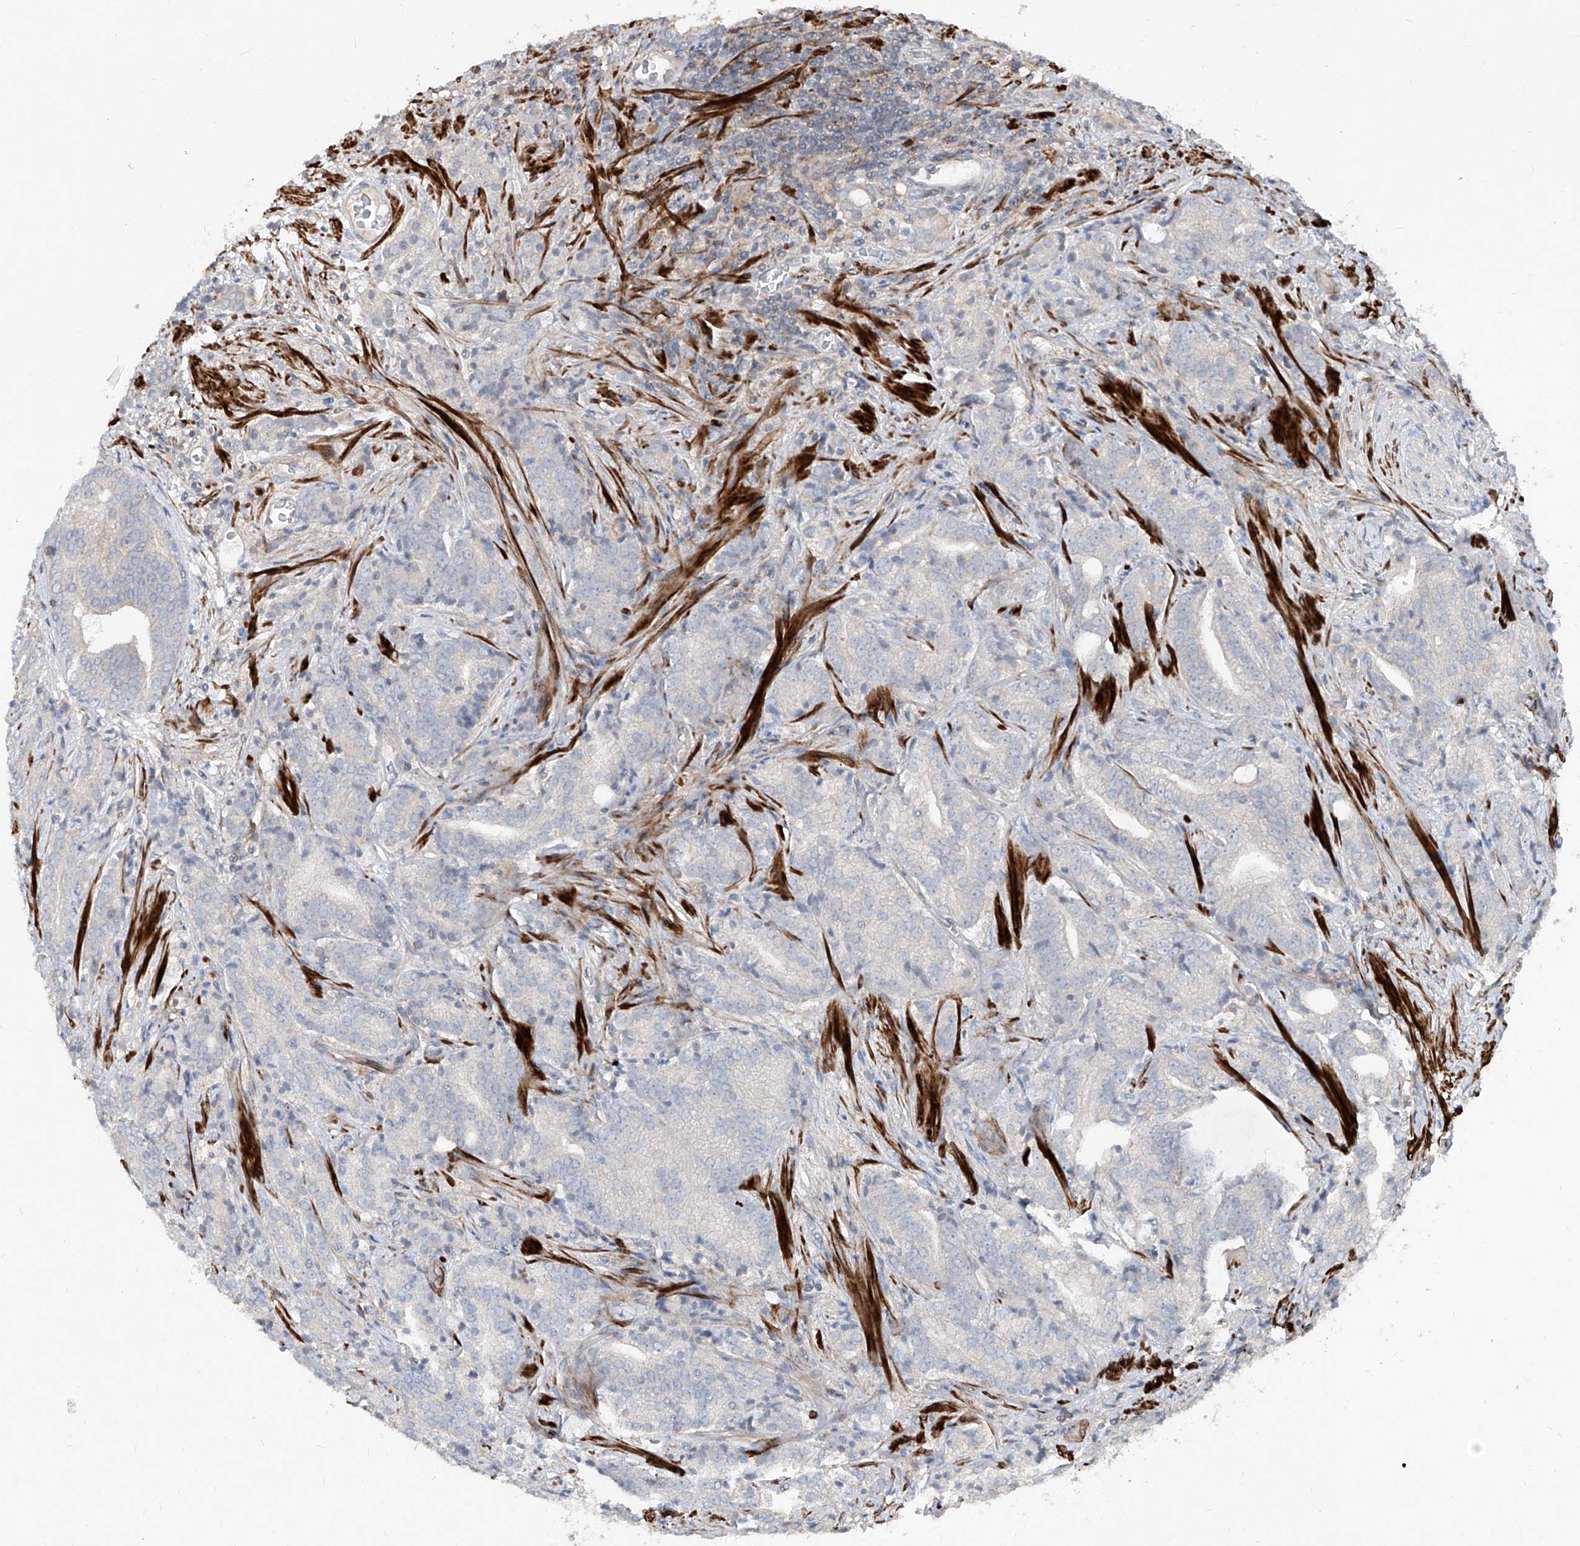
{"staining": {"intensity": "negative", "quantity": "none", "location": "none"}, "tissue": "prostate cancer", "cell_type": "Tumor cells", "image_type": "cancer", "snomed": [{"axis": "morphology", "description": "Adenocarcinoma, High grade"}, {"axis": "topography", "description": "Prostate"}], "caption": "This is an IHC micrograph of prostate adenocarcinoma (high-grade). There is no expression in tumor cells.", "gene": "UFD1", "patient": {"sex": "male", "age": 57}}